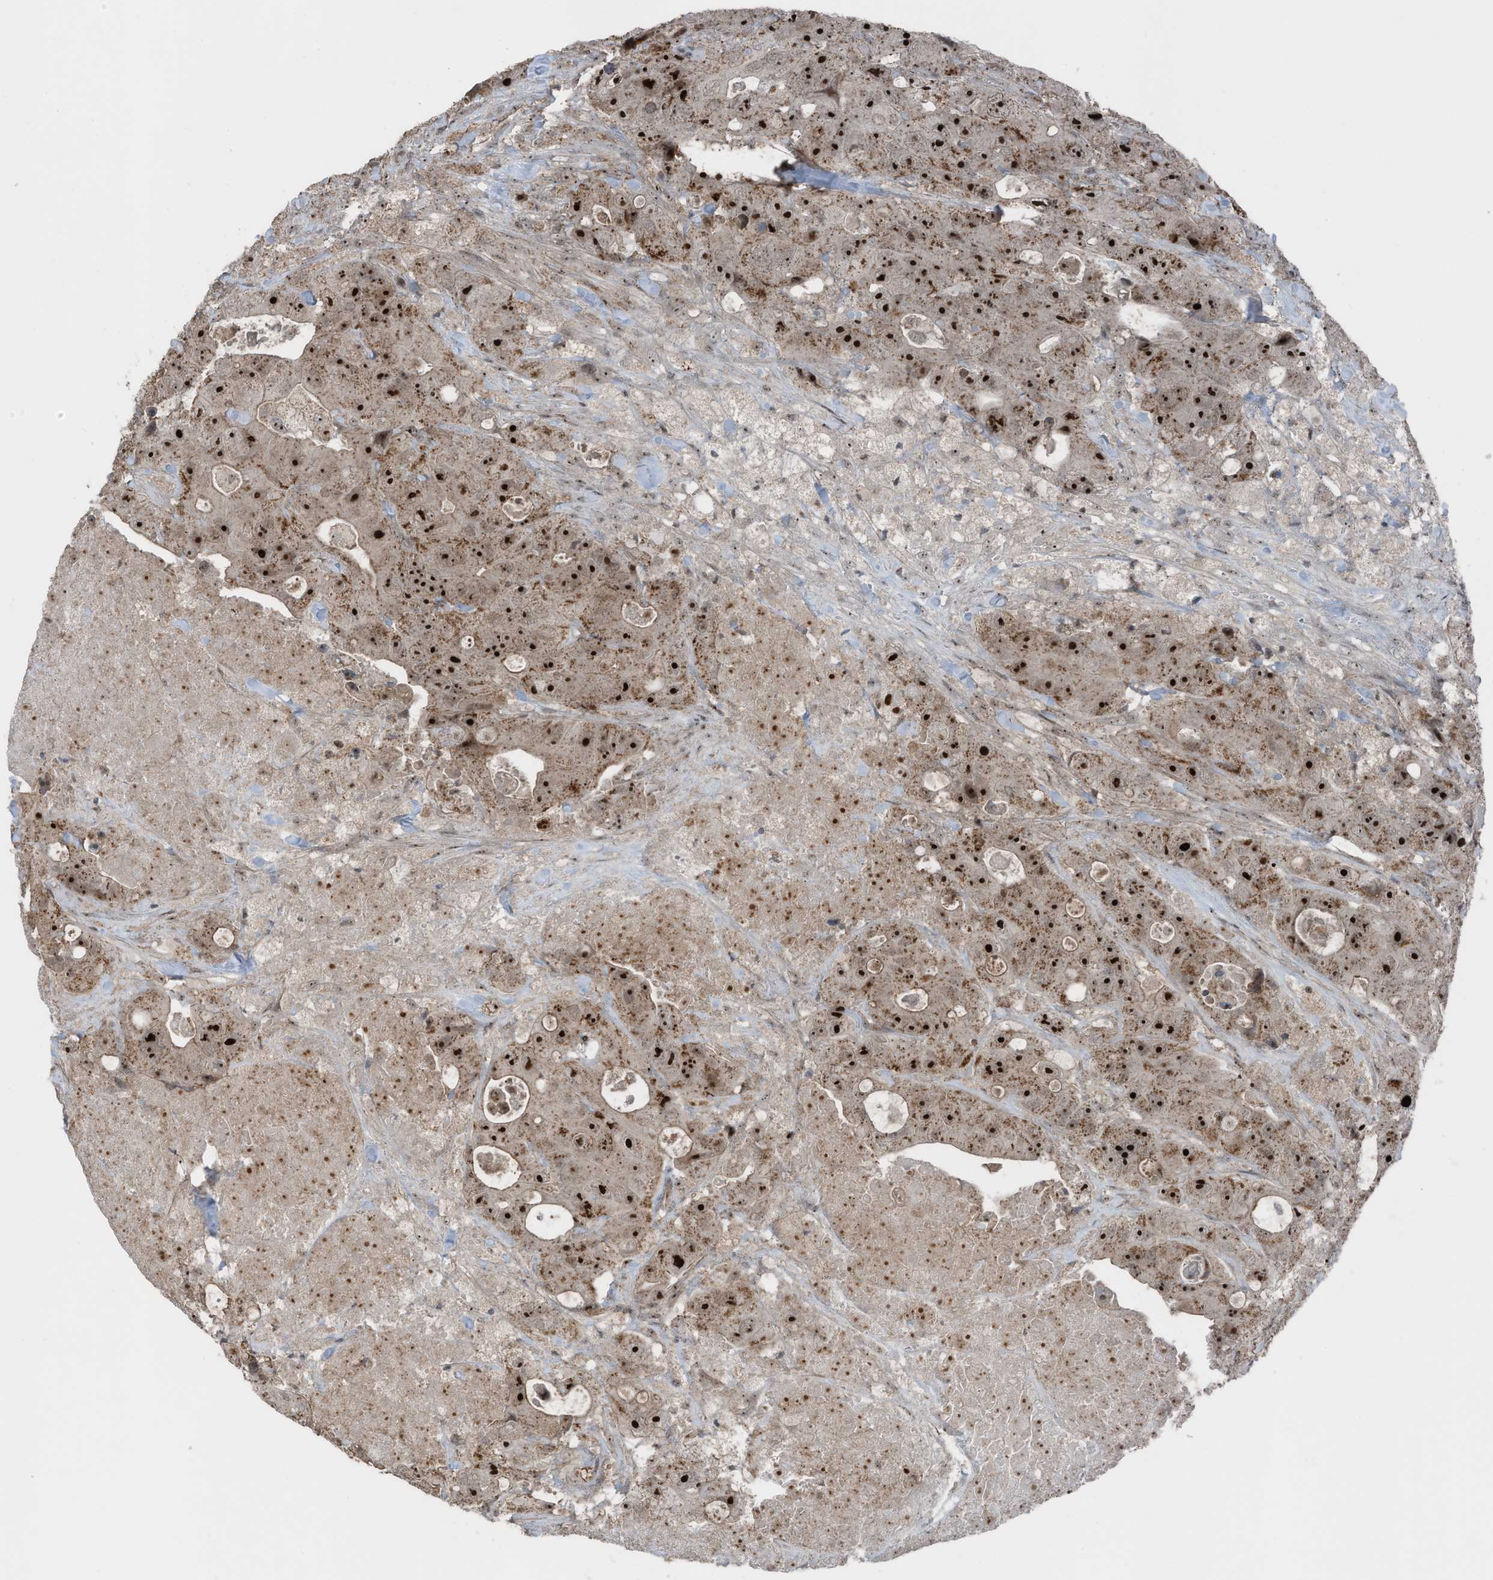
{"staining": {"intensity": "strong", "quantity": ">75%", "location": "nuclear"}, "tissue": "colorectal cancer", "cell_type": "Tumor cells", "image_type": "cancer", "snomed": [{"axis": "morphology", "description": "Adenocarcinoma, NOS"}, {"axis": "topography", "description": "Colon"}], "caption": "Protein expression by immunohistochemistry (IHC) demonstrates strong nuclear expression in approximately >75% of tumor cells in colorectal cancer.", "gene": "UTP3", "patient": {"sex": "female", "age": 46}}